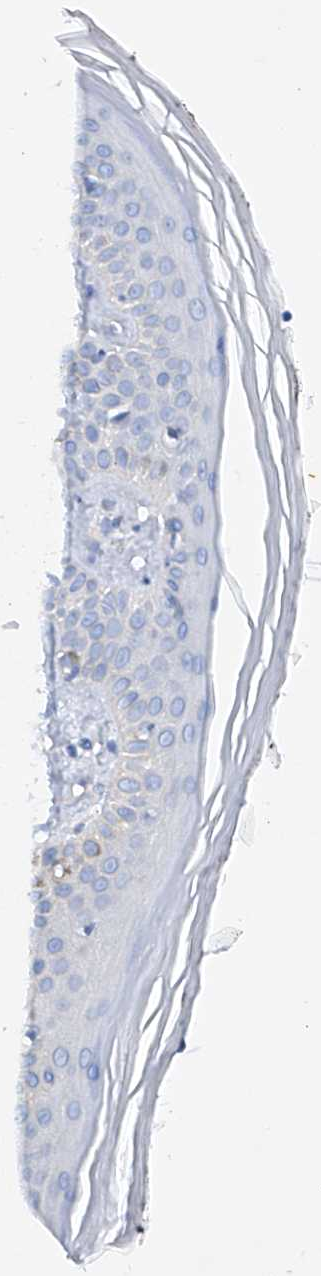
{"staining": {"intensity": "negative", "quantity": "none", "location": "none"}, "tissue": "skin", "cell_type": "Fibroblasts", "image_type": "normal", "snomed": [{"axis": "morphology", "description": "Normal tissue, NOS"}, {"axis": "topography", "description": "Skin"}], "caption": "Histopathology image shows no protein positivity in fibroblasts of benign skin. Nuclei are stained in blue.", "gene": "TAS2R60", "patient": {"sex": "female", "age": 64}}